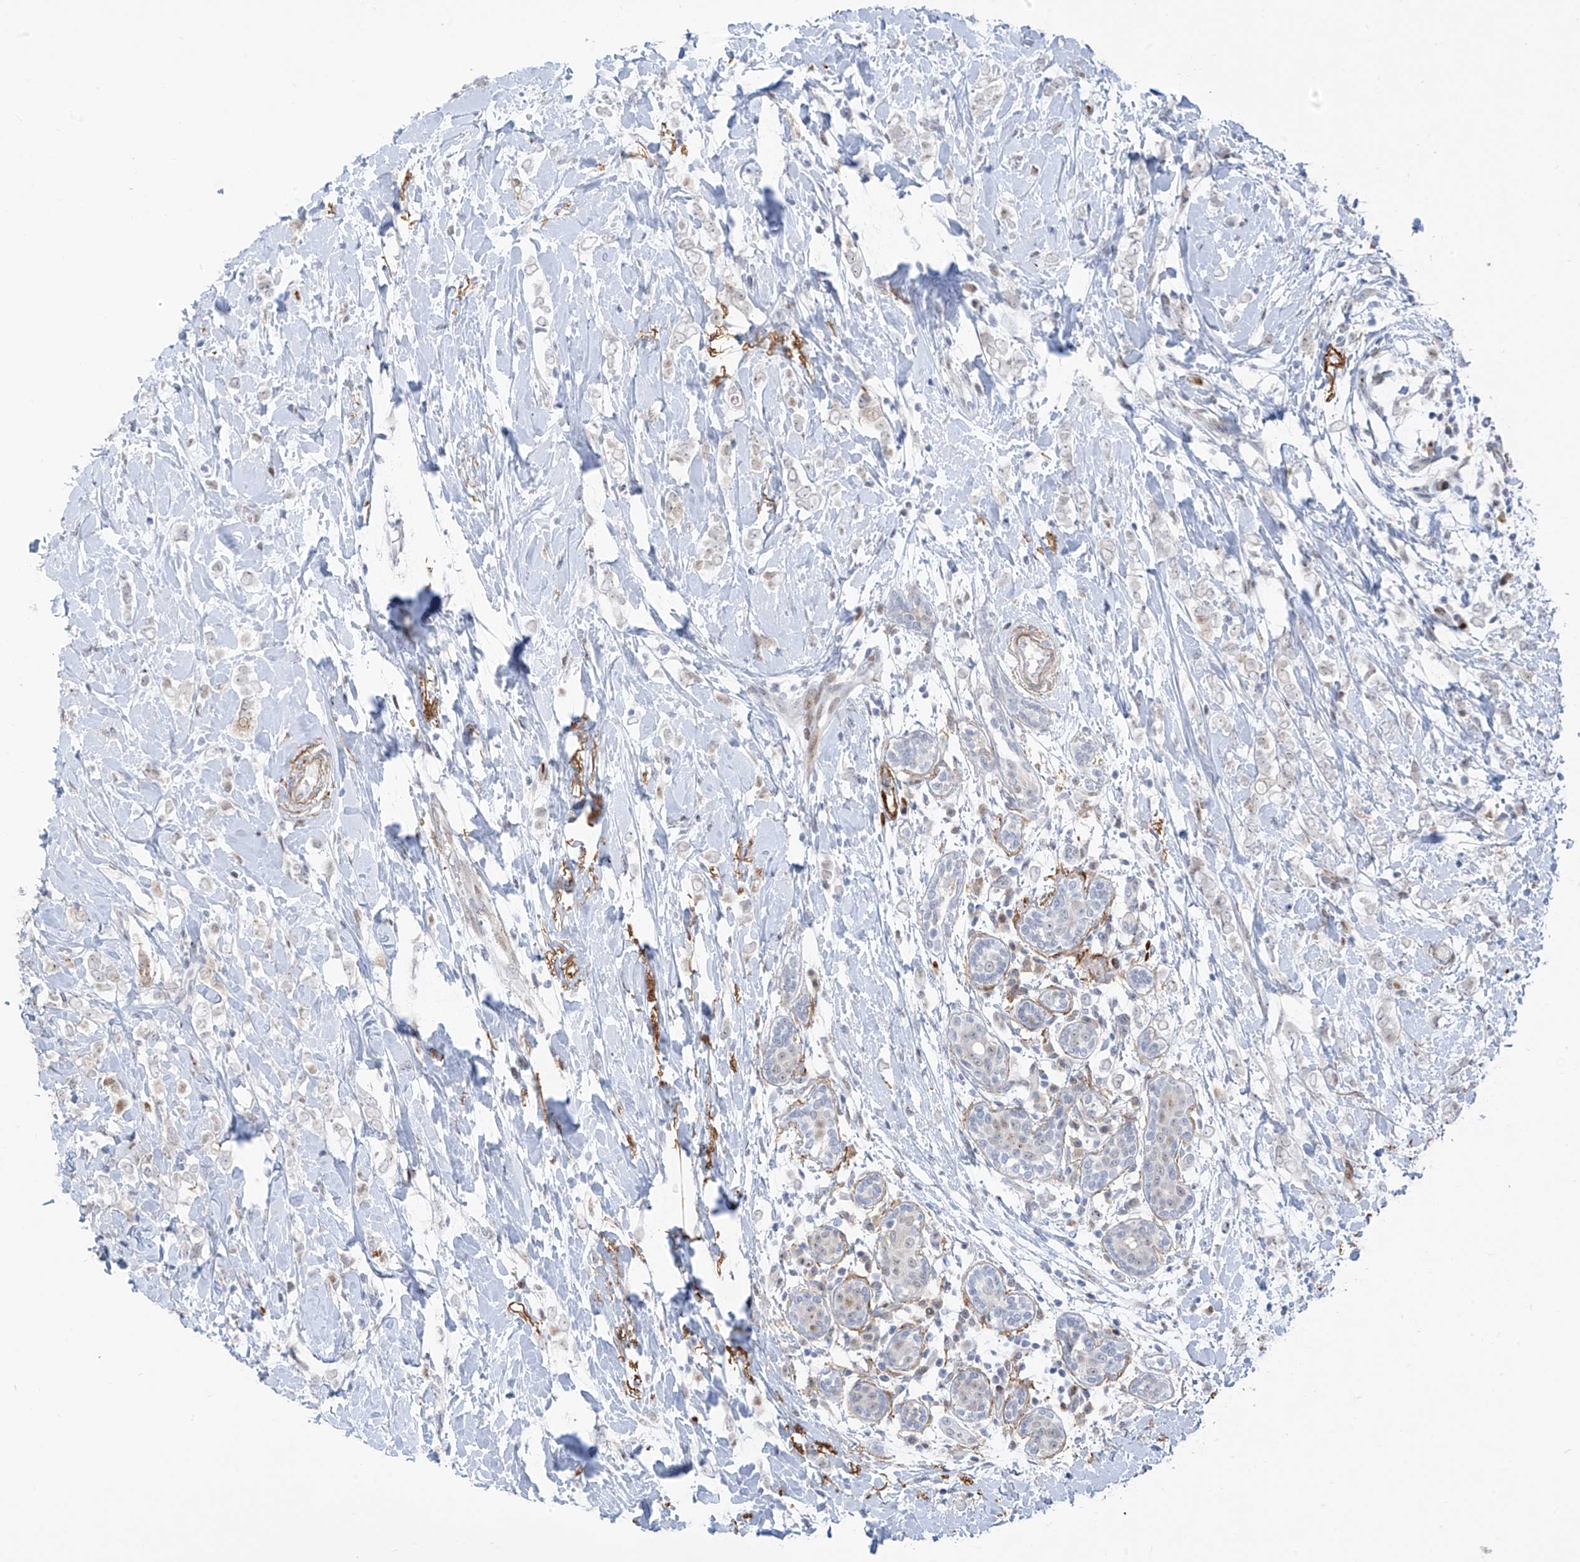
{"staining": {"intensity": "negative", "quantity": "none", "location": "none"}, "tissue": "breast cancer", "cell_type": "Tumor cells", "image_type": "cancer", "snomed": [{"axis": "morphology", "description": "Normal tissue, NOS"}, {"axis": "morphology", "description": "Lobular carcinoma"}, {"axis": "topography", "description": "Breast"}], "caption": "Breast lobular carcinoma was stained to show a protein in brown. There is no significant expression in tumor cells. (DAB (3,3'-diaminobenzidine) IHC visualized using brightfield microscopy, high magnification).", "gene": "LIN9", "patient": {"sex": "female", "age": 47}}